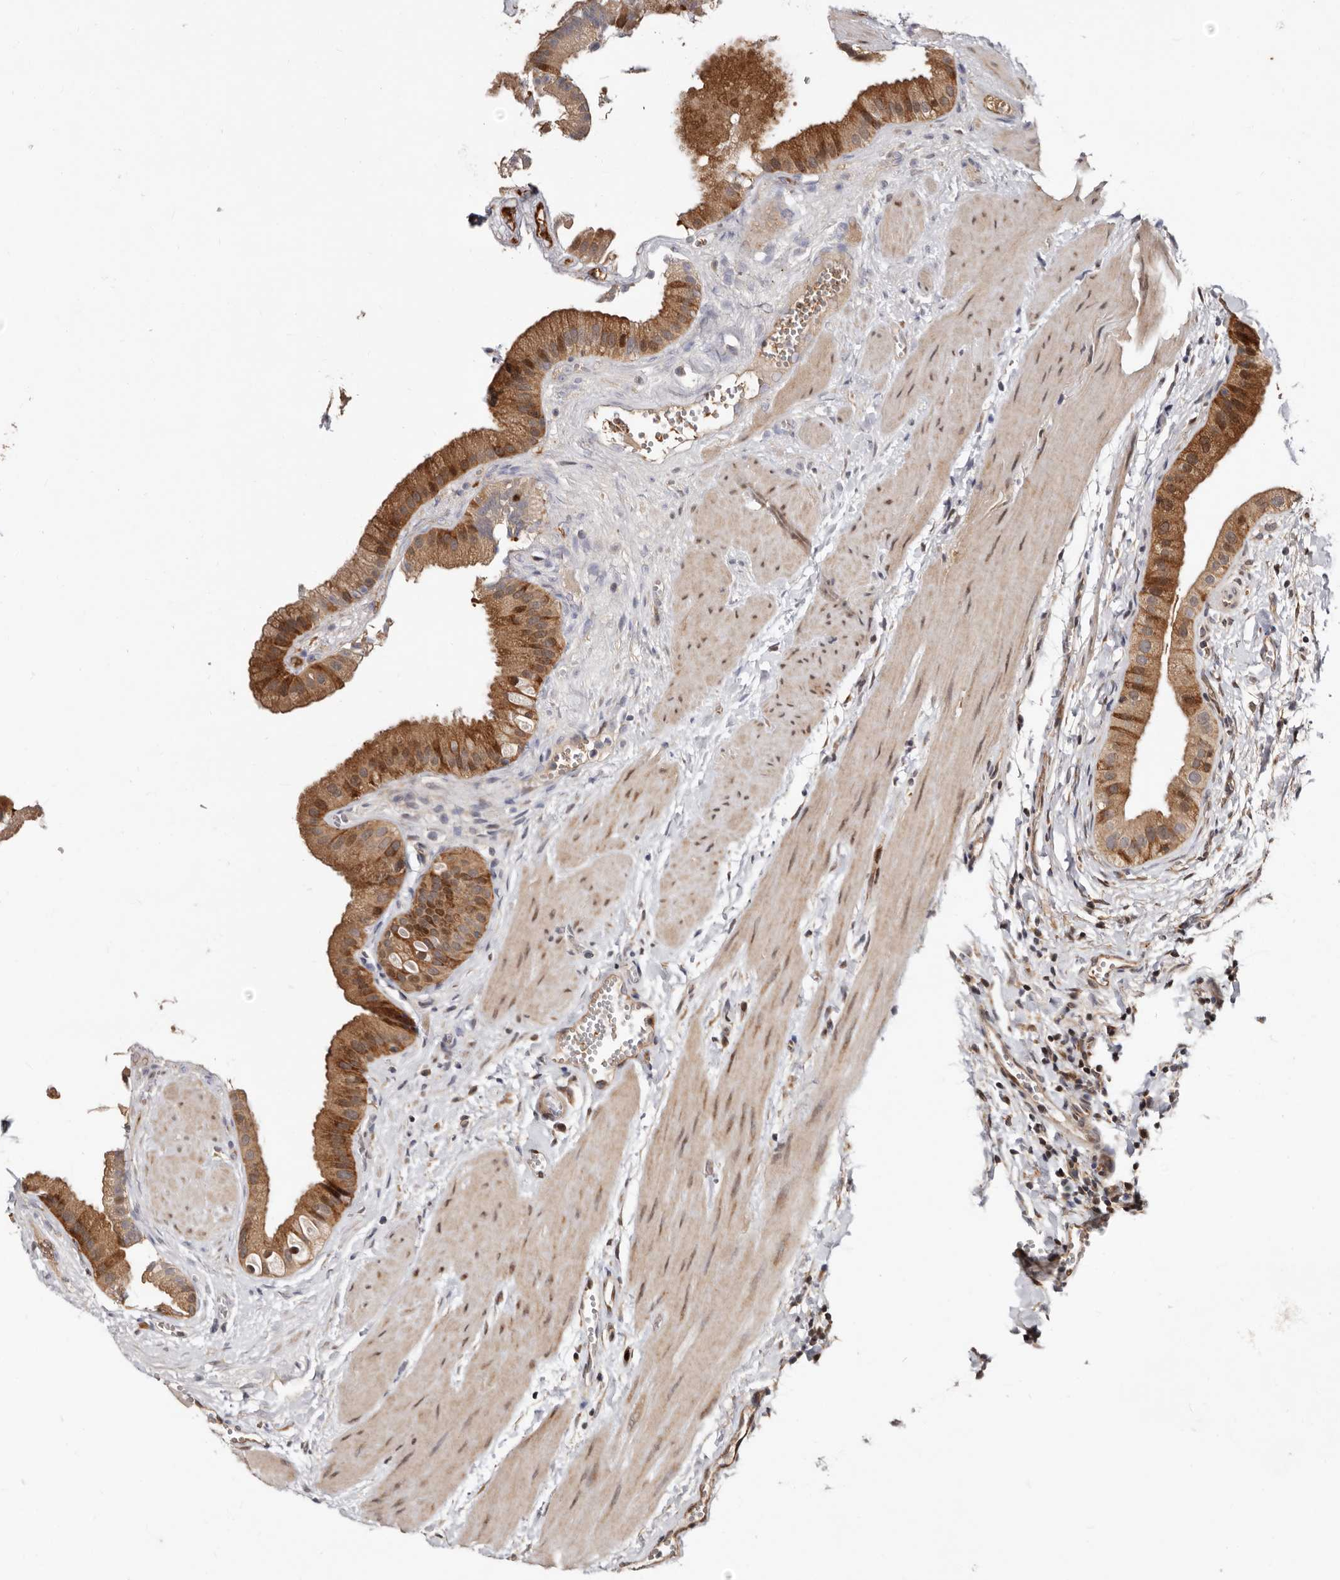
{"staining": {"intensity": "moderate", "quantity": ">75%", "location": "cytoplasmic/membranous"}, "tissue": "gallbladder", "cell_type": "Glandular cells", "image_type": "normal", "snomed": [{"axis": "morphology", "description": "Normal tissue, NOS"}, {"axis": "topography", "description": "Gallbladder"}], "caption": "Glandular cells demonstrate medium levels of moderate cytoplasmic/membranous expression in approximately >75% of cells in benign human gallbladder.", "gene": "WEE2", "patient": {"sex": "male", "age": 55}}